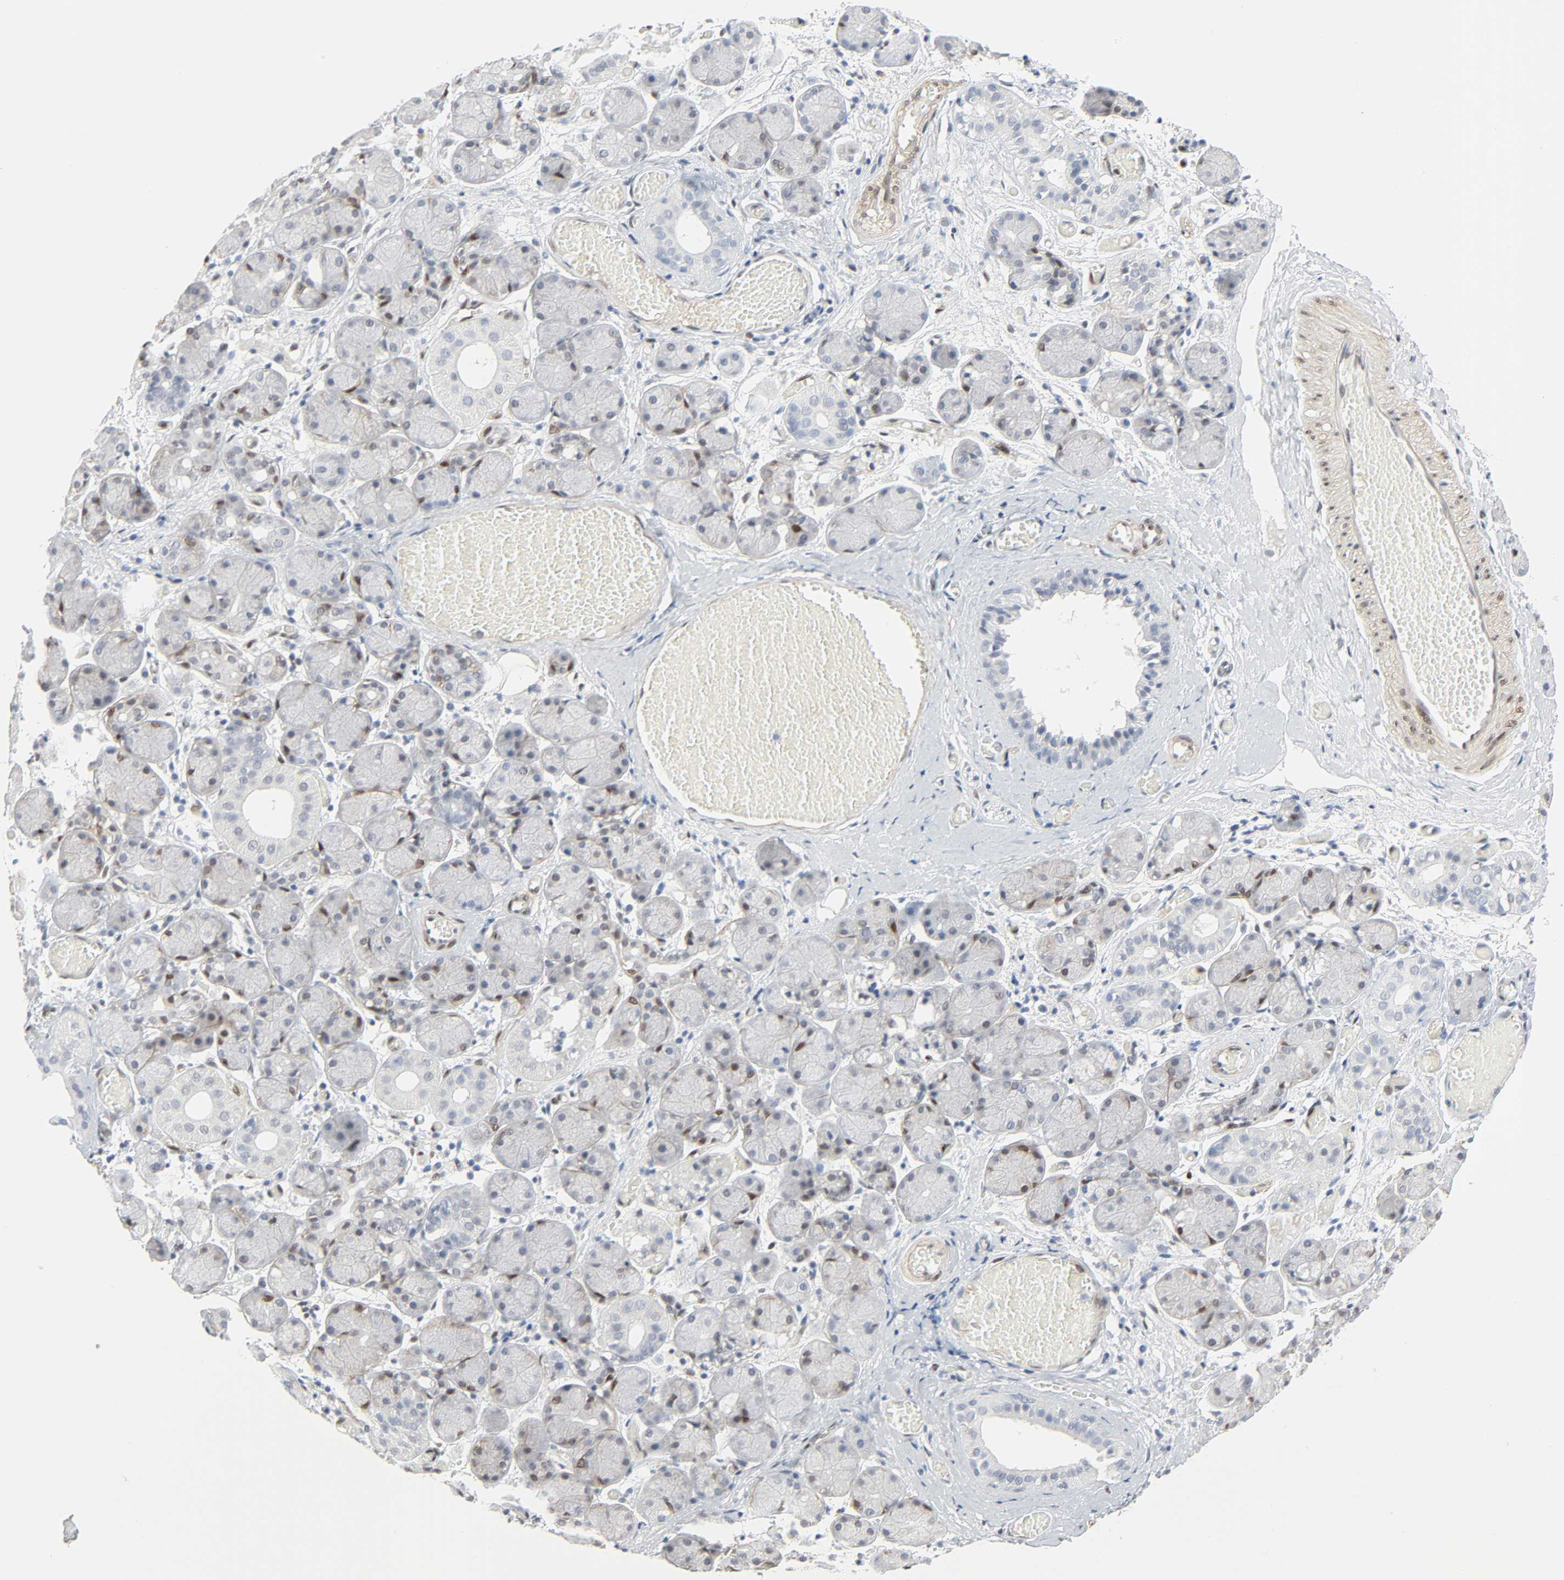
{"staining": {"intensity": "moderate", "quantity": "<25%", "location": "nuclear"}, "tissue": "salivary gland", "cell_type": "Glandular cells", "image_type": "normal", "snomed": [{"axis": "morphology", "description": "Normal tissue, NOS"}, {"axis": "topography", "description": "Salivary gland"}], "caption": "Moderate nuclear expression for a protein is present in approximately <25% of glandular cells of benign salivary gland using immunohistochemistry.", "gene": "ZBTB16", "patient": {"sex": "female", "age": 24}}